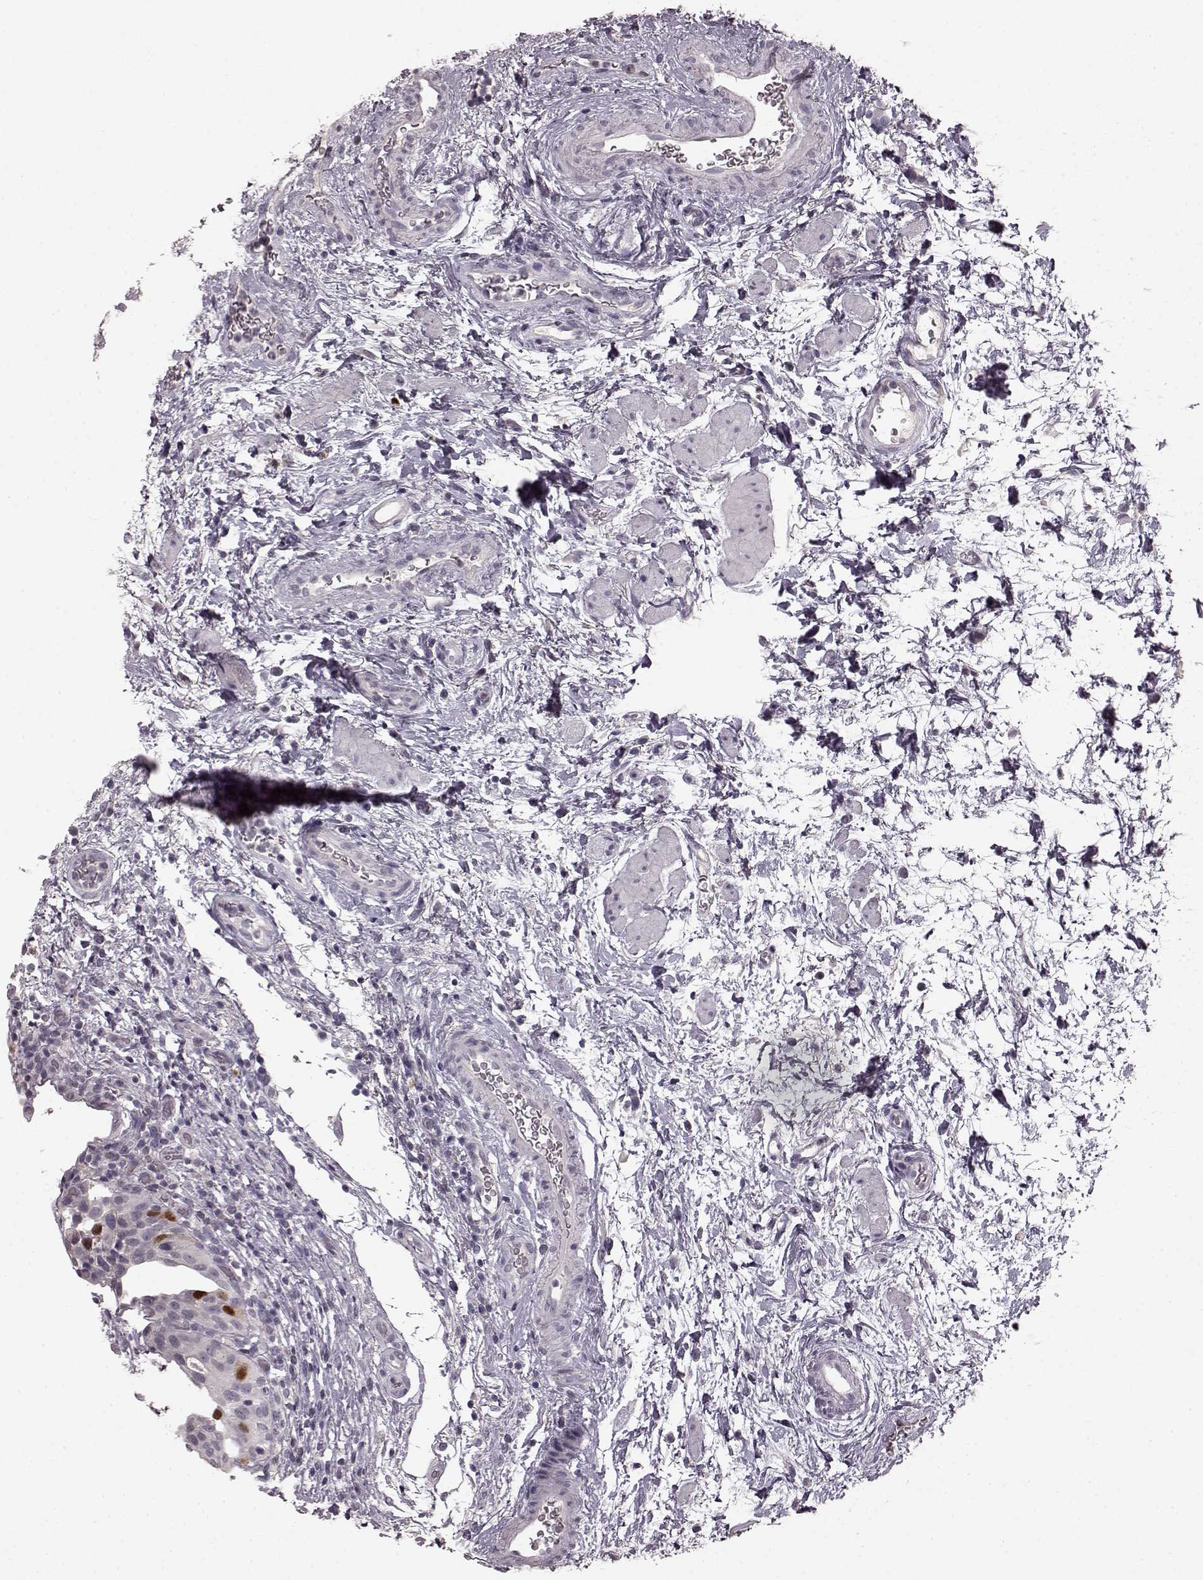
{"staining": {"intensity": "strong", "quantity": "<25%", "location": "nuclear"}, "tissue": "urinary bladder", "cell_type": "Urothelial cells", "image_type": "normal", "snomed": [{"axis": "morphology", "description": "Normal tissue, NOS"}, {"axis": "topography", "description": "Urinary bladder"}], "caption": "Protein expression analysis of normal urinary bladder reveals strong nuclear expression in about <25% of urothelial cells. Using DAB (3,3'-diaminobenzidine) (brown) and hematoxylin (blue) stains, captured at high magnification using brightfield microscopy.", "gene": "CCNA2", "patient": {"sex": "male", "age": 69}}